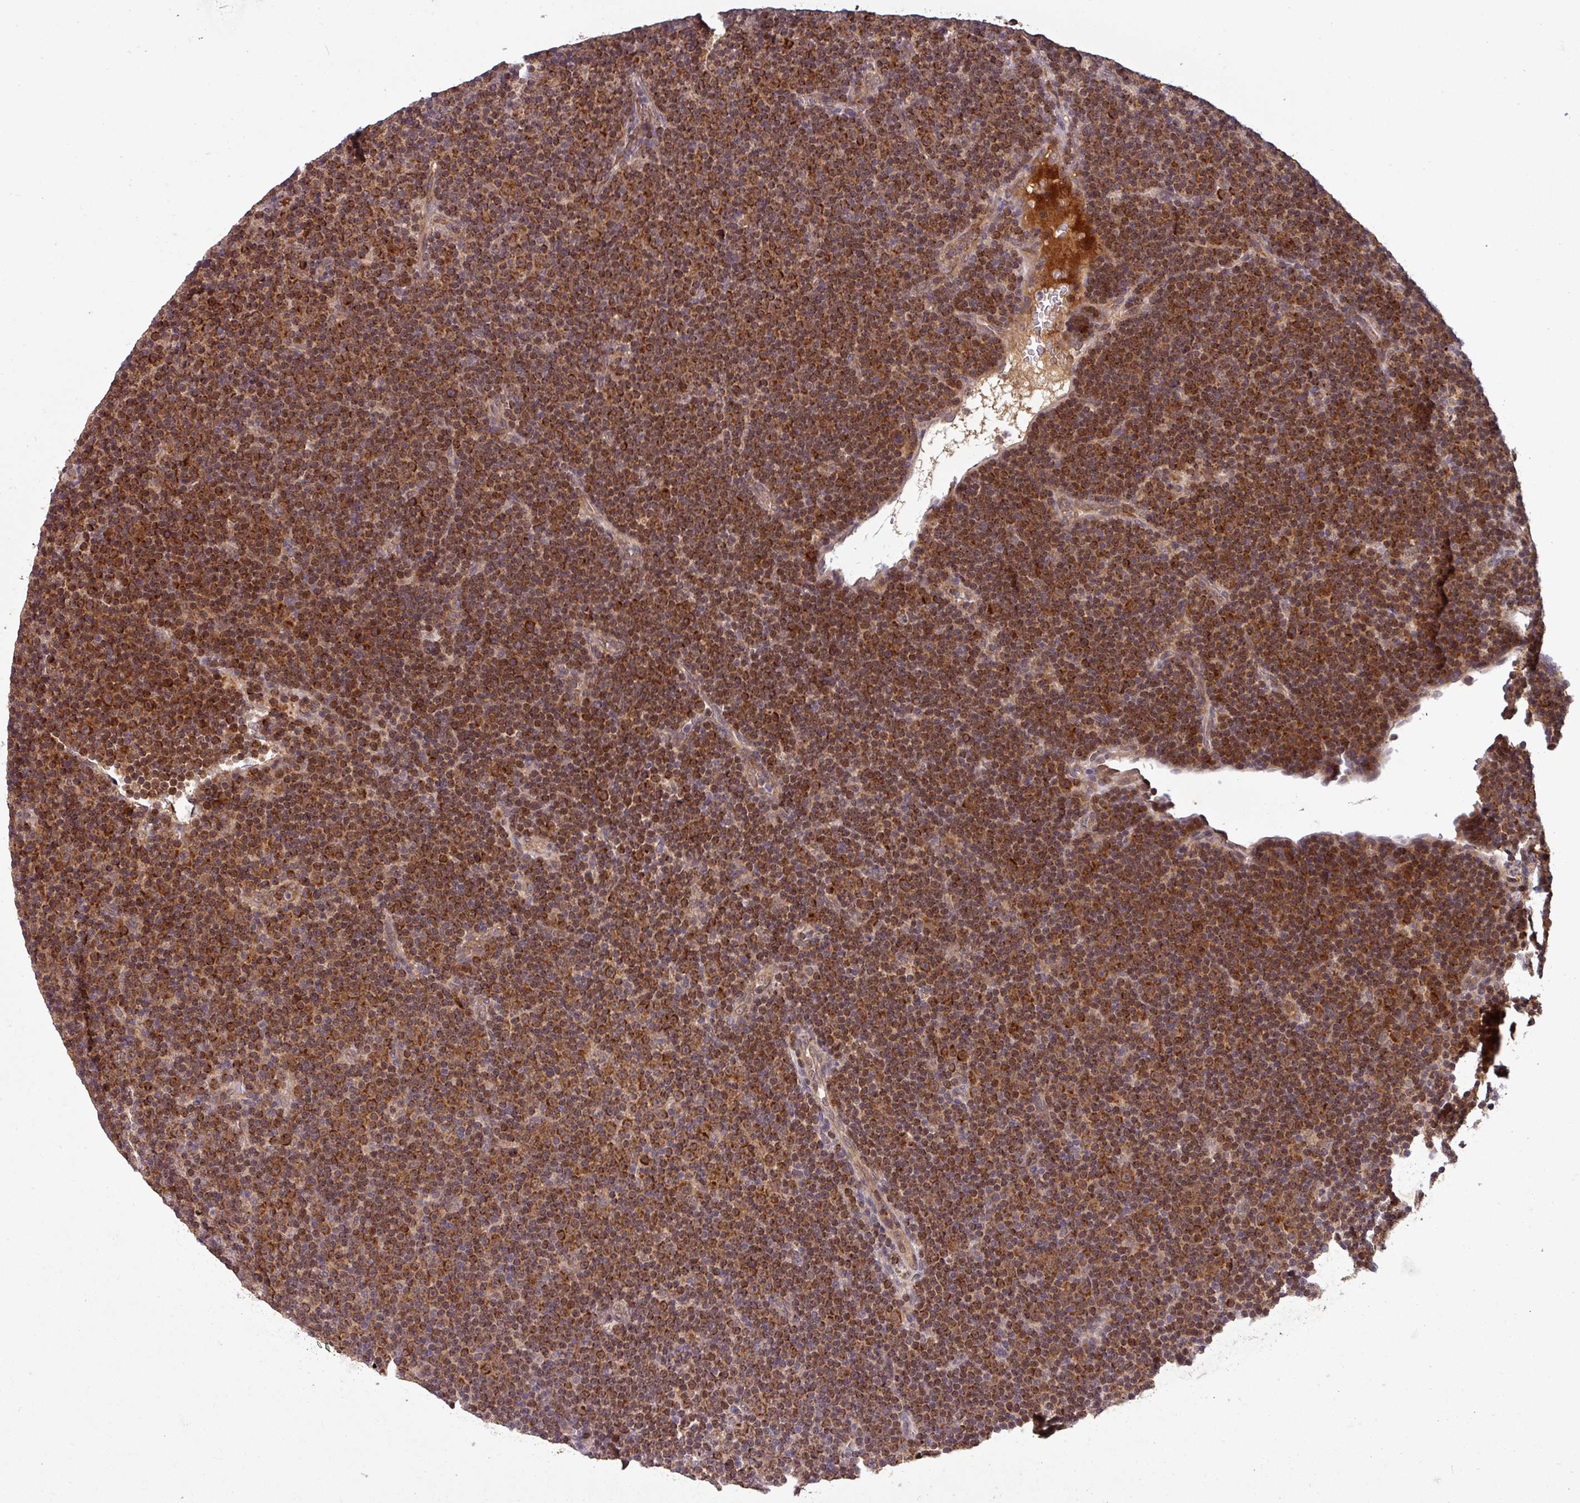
{"staining": {"intensity": "strong", "quantity": ">75%", "location": "cytoplasmic/membranous"}, "tissue": "lymphoma", "cell_type": "Tumor cells", "image_type": "cancer", "snomed": [{"axis": "morphology", "description": "Malignant lymphoma, non-Hodgkin's type, Low grade"}, {"axis": "topography", "description": "Lymph node"}], "caption": "Lymphoma was stained to show a protein in brown. There is high levels of strong cytoplasmic/membranous expression in about >75% of tumor cells.", "gene": "PUS1", "patient": {"sex": "female", "age": 67}}